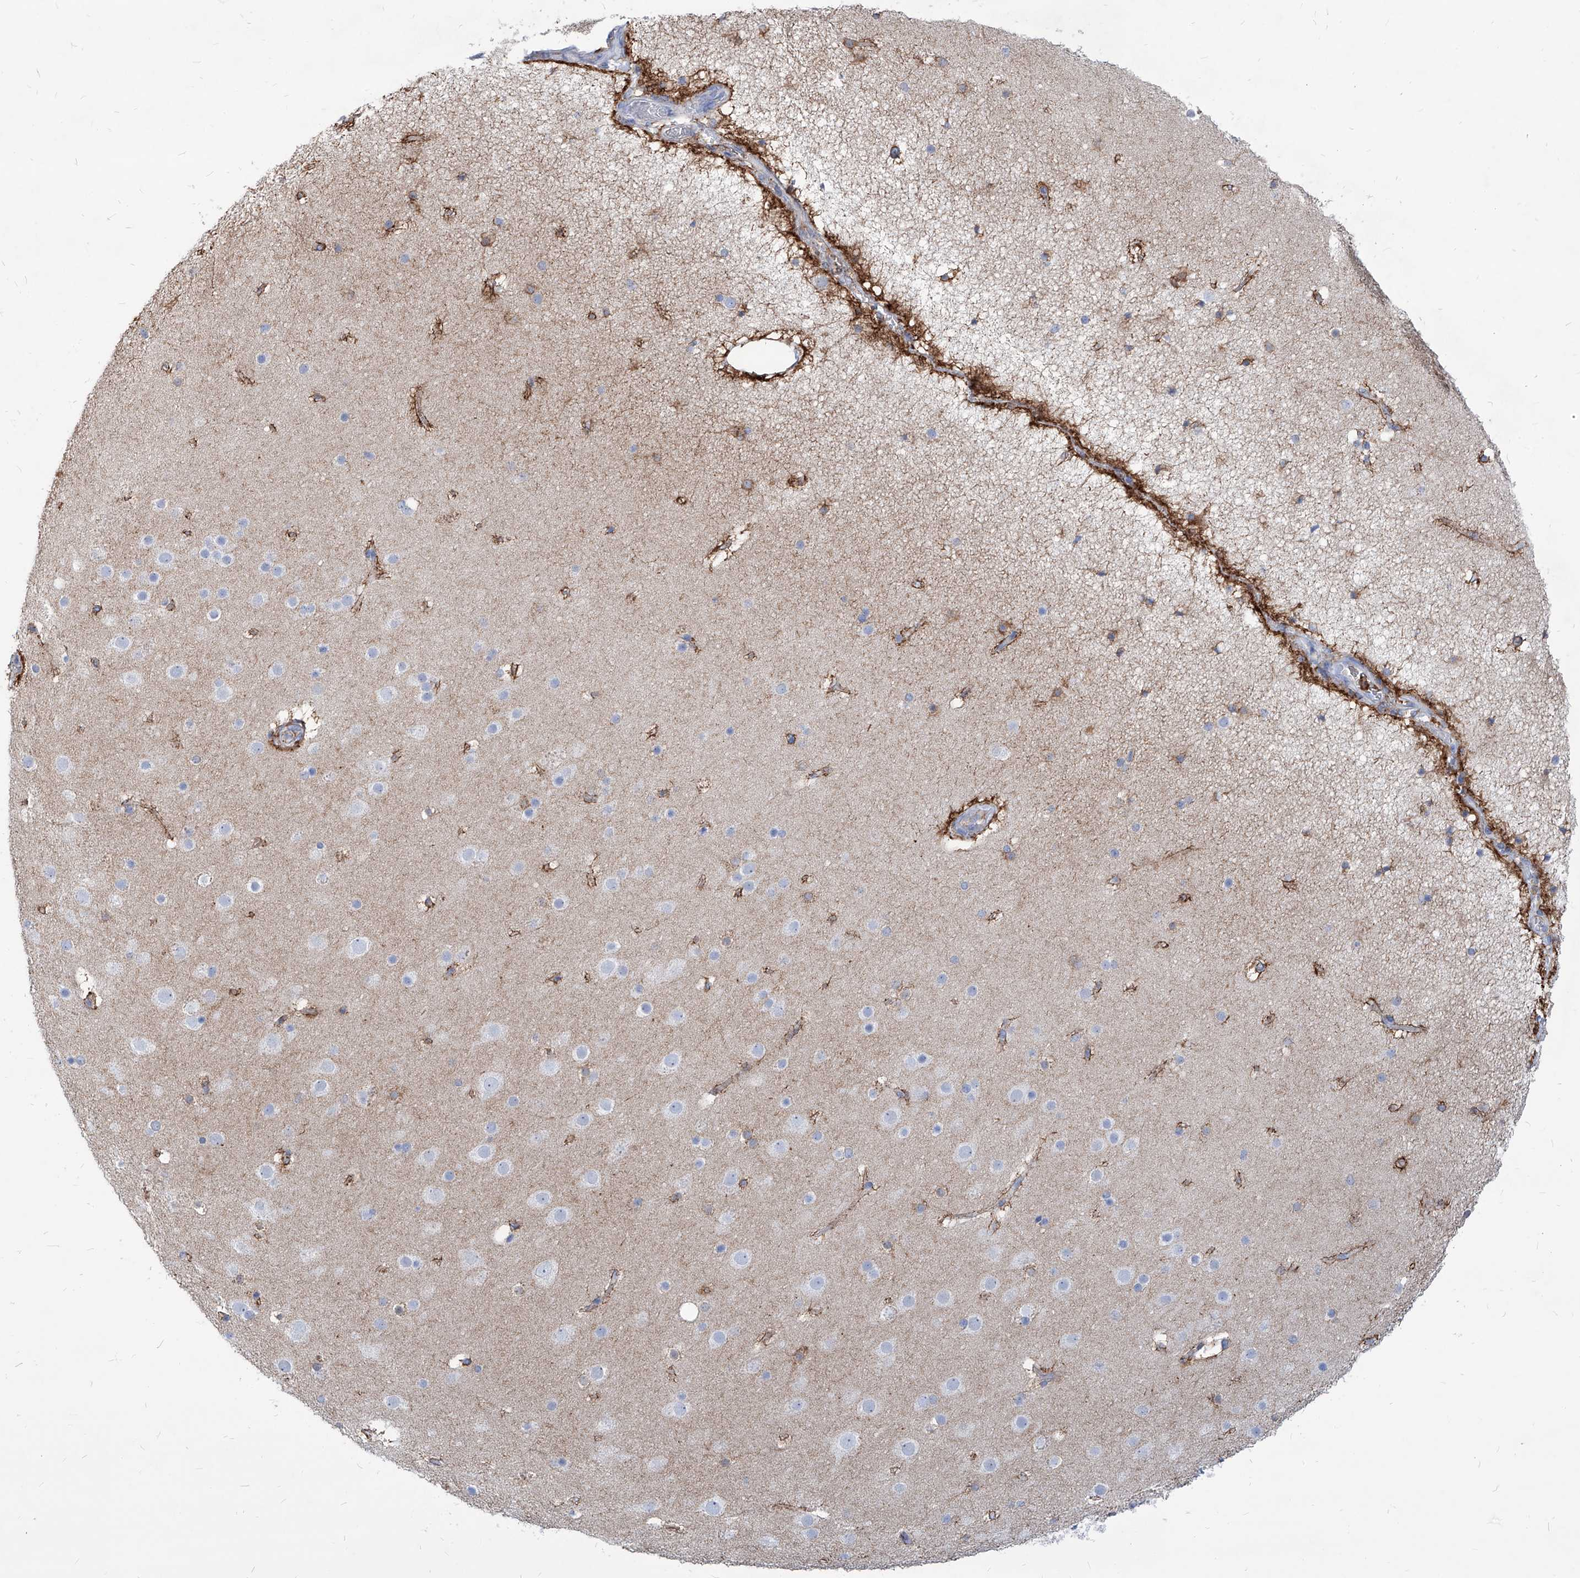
{"staining": {"intensity": "moderate", "quantity": "<25%", "location": "cytoplasmic/membranous"}, "tissue": "cerebral cortex", "cell_type": "Endothelial cells", "image_type": "normal", "snomed": [{"axis": "morphology", "description": "Normal tissue, NOS"}, {"axis": "topography", "description": "Cerebral cortex"}], "caption": "The histopathology image exhibits immunohistochemical staining of unremarkable cerebral cortex. There is moderate cytoplasmic/membranous expression is present in approximately <25% of endothelial cells. The staining was performed using DAB, with brown indicating positive protein expression. Nuclei are stained blue with hematoxylin.", "gene": "AKAP10", "patient": {"sex": "male", "age": 57}}